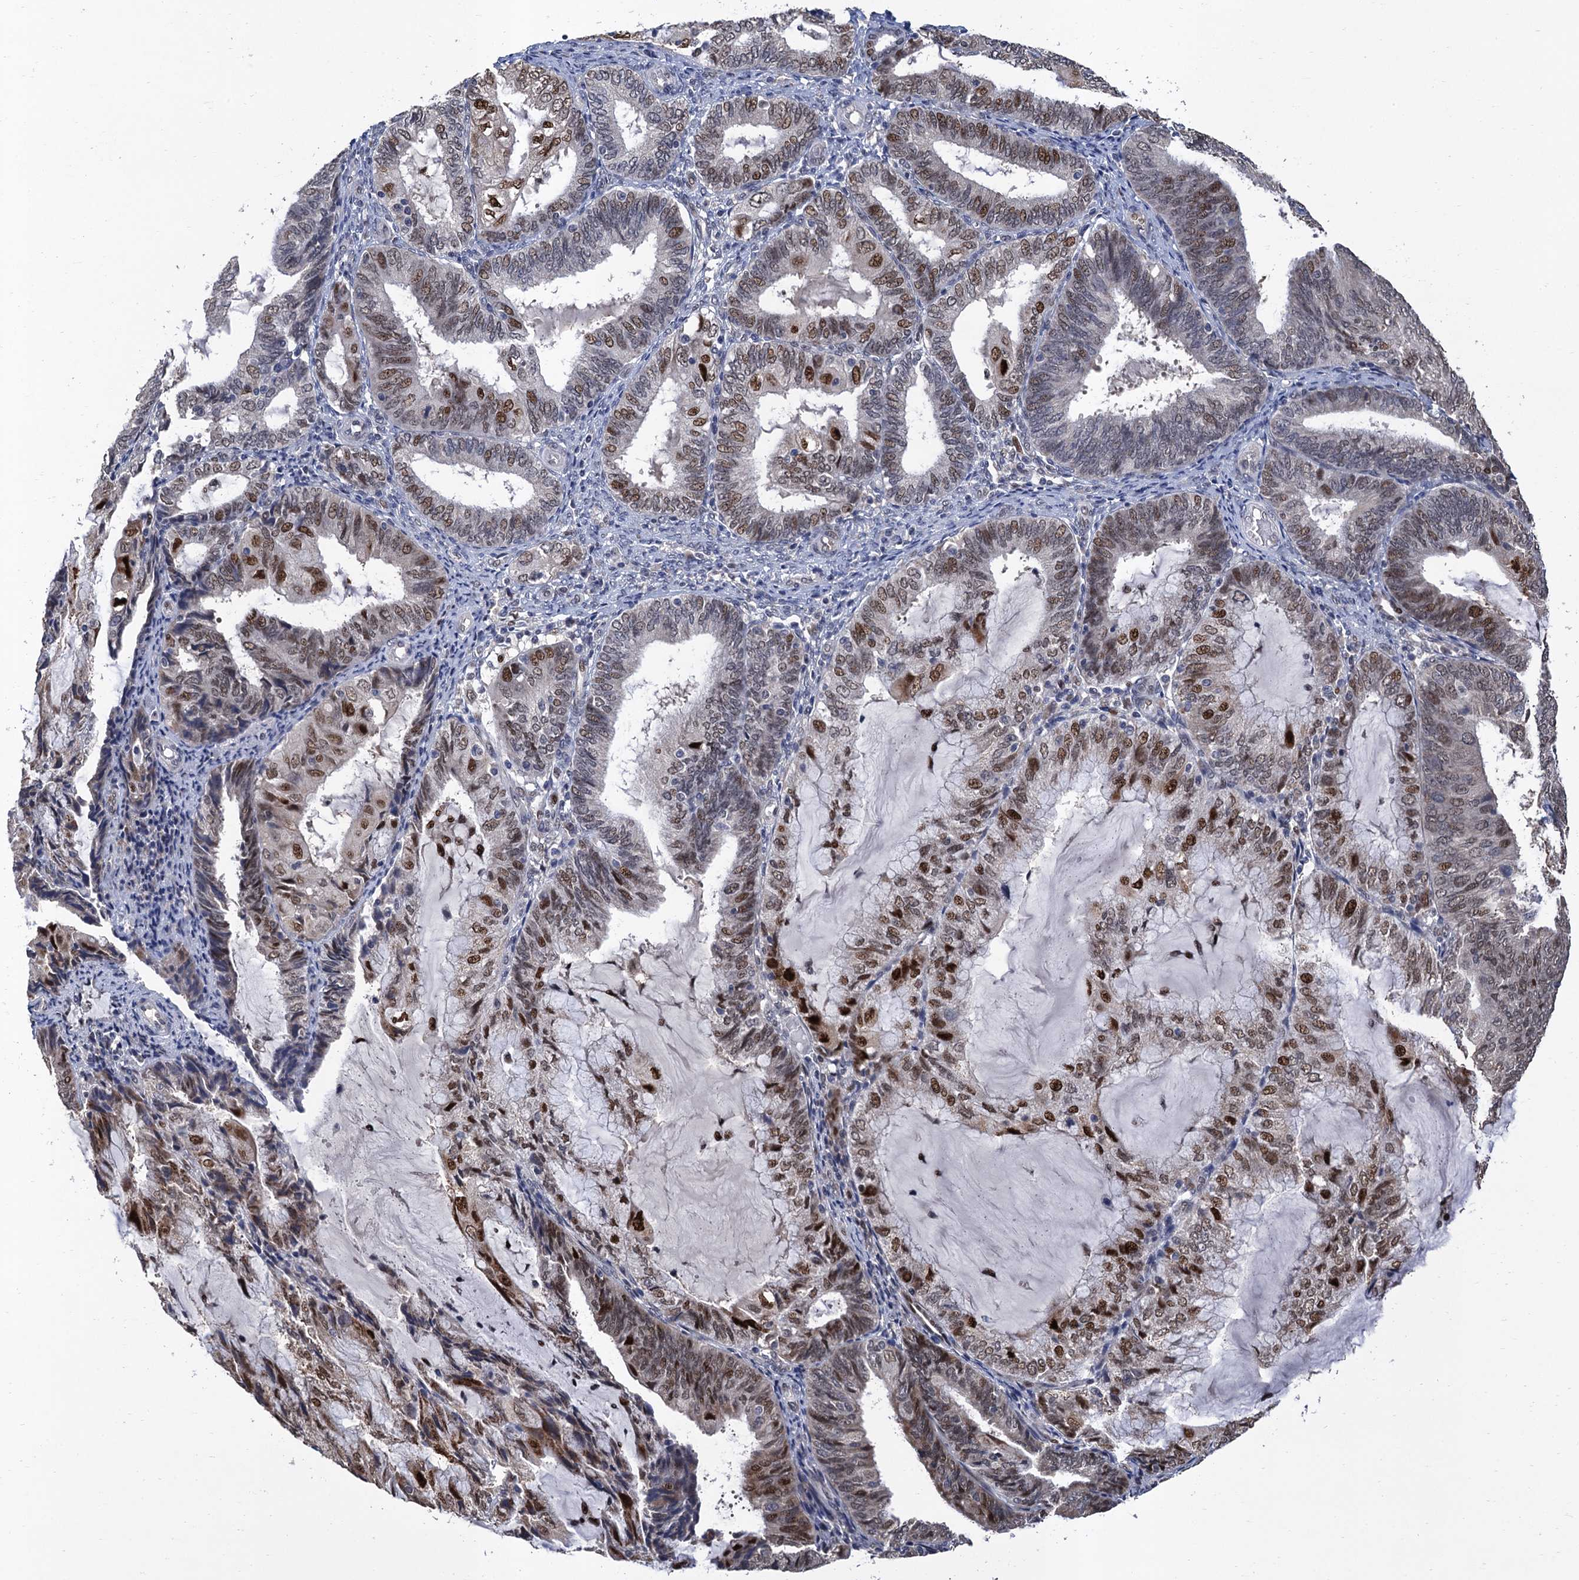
{"staining": {"intensity": "moderate", "quantity": "25%-75%", "location": "nuclear"}, "tissue": "endometrial cancer", "cell_type": "Tumor cells", "image_type": "cancer", "snomed": [{"axis": "morphology", "description": "Adenocarcinoma, NOS"}, {"axis": "topography", "description": "Endometrium"}], "caption": "A photomicrograph showing moderate nuclear positivity in about 25%-75% of tumor cells in endometrial adenocarcinoma, as visualized by brown immunohistochemical staining.", "gene": "TSEN34", "patient": {"sex": "female", "age": 81}}